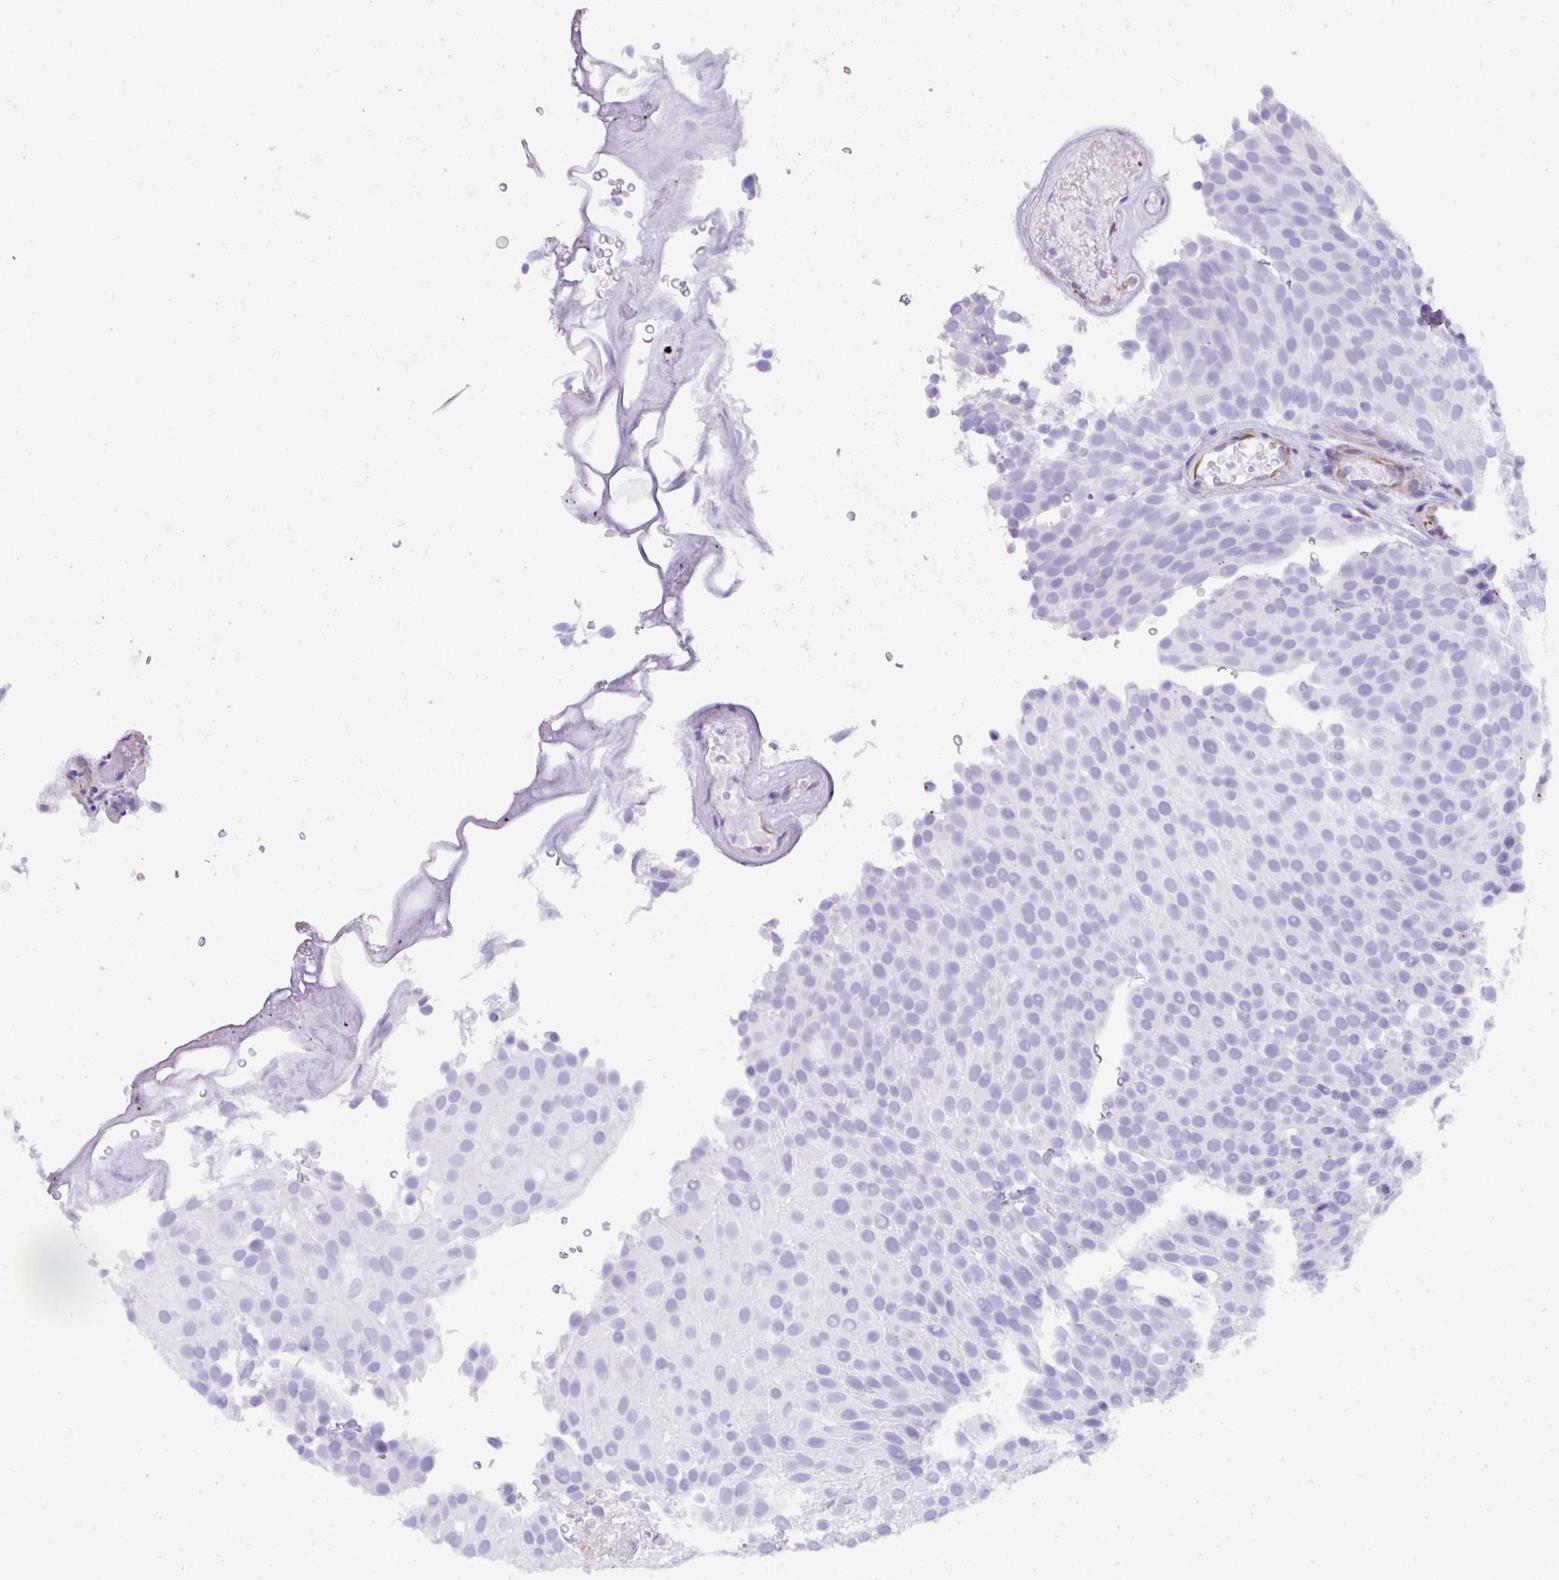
{"staining": {"intensity": "negative", "quantity": "none", "location": "none"}, "tissue": "urothelial cancer", "cell_type": "Tumor cells", "image_type": "cancer", "snomed": [{"axis": "morphology", "description": "Urothelial carcinoma, Low grade"}, {"axis": "topography", "description": "Urinary bladder"}], "caption": "Immunohistochemical staining of human urothelial cancer demonstrates no significant staining in tumor cells.", "gene": "DEPDC5", "patient": {"sex": "male", "age": 78}}